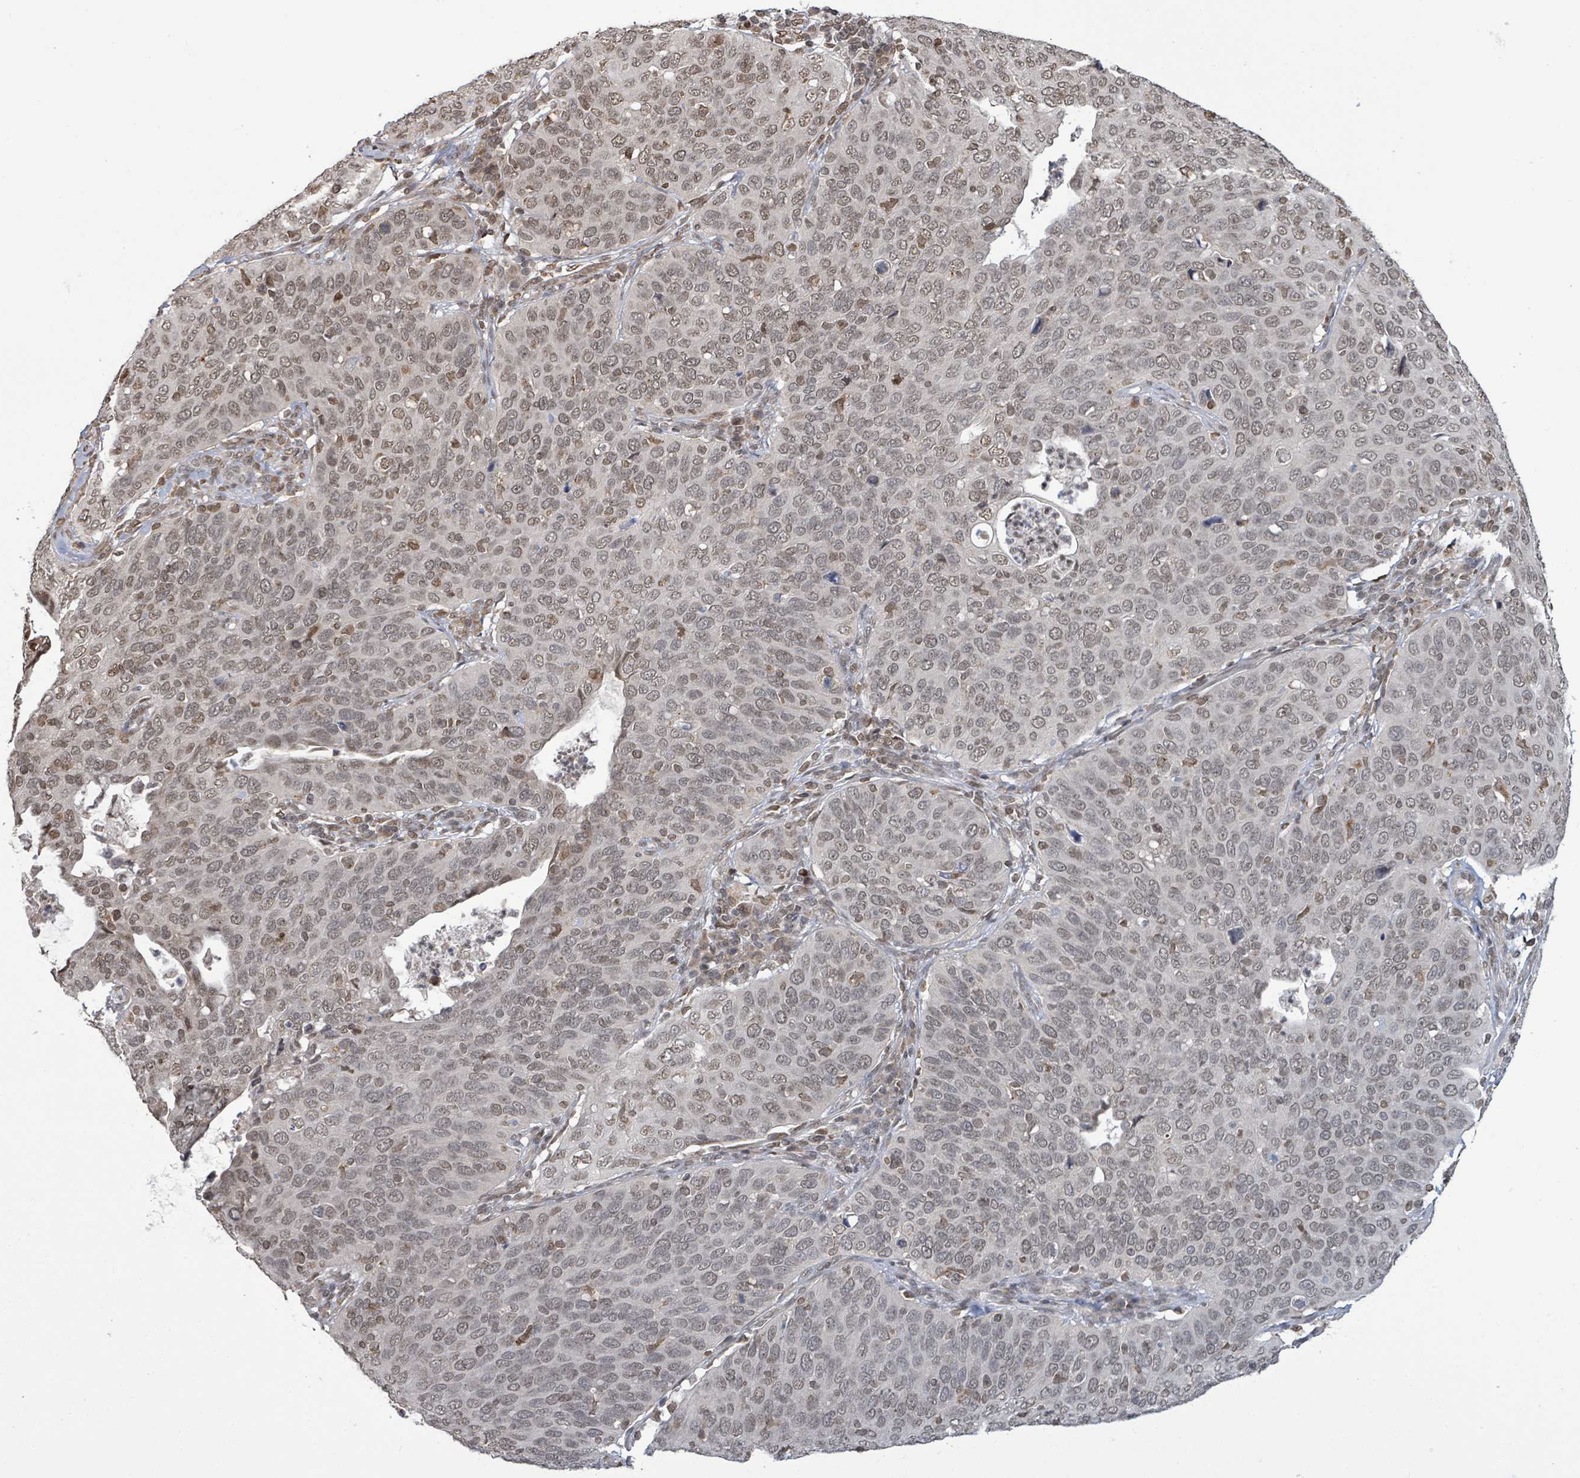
{"staining": {"intensity": "weak", "quantity": "25%-75%", "location": "nuclear"}, "tissue": "cervical cancer", "cell_type": "Tumor cells", "image_type": "cancer", "snomed": [{"axis": "morphology", "description": "Squamous cell carcinoma, NOS"}, {"axis": "topography", "description": "Cervix"}], "caption": "A brown stain highlights weak nuclear expression of a protein in human squamous cell carcinoma (cervical) tumor cells. (Stains: DAB in brown, nuclei in blue, Microscopy: brightfield microscopy at high magnification).", "gene": "SBF2", "patient": {"sex": "female", "age": 36}}